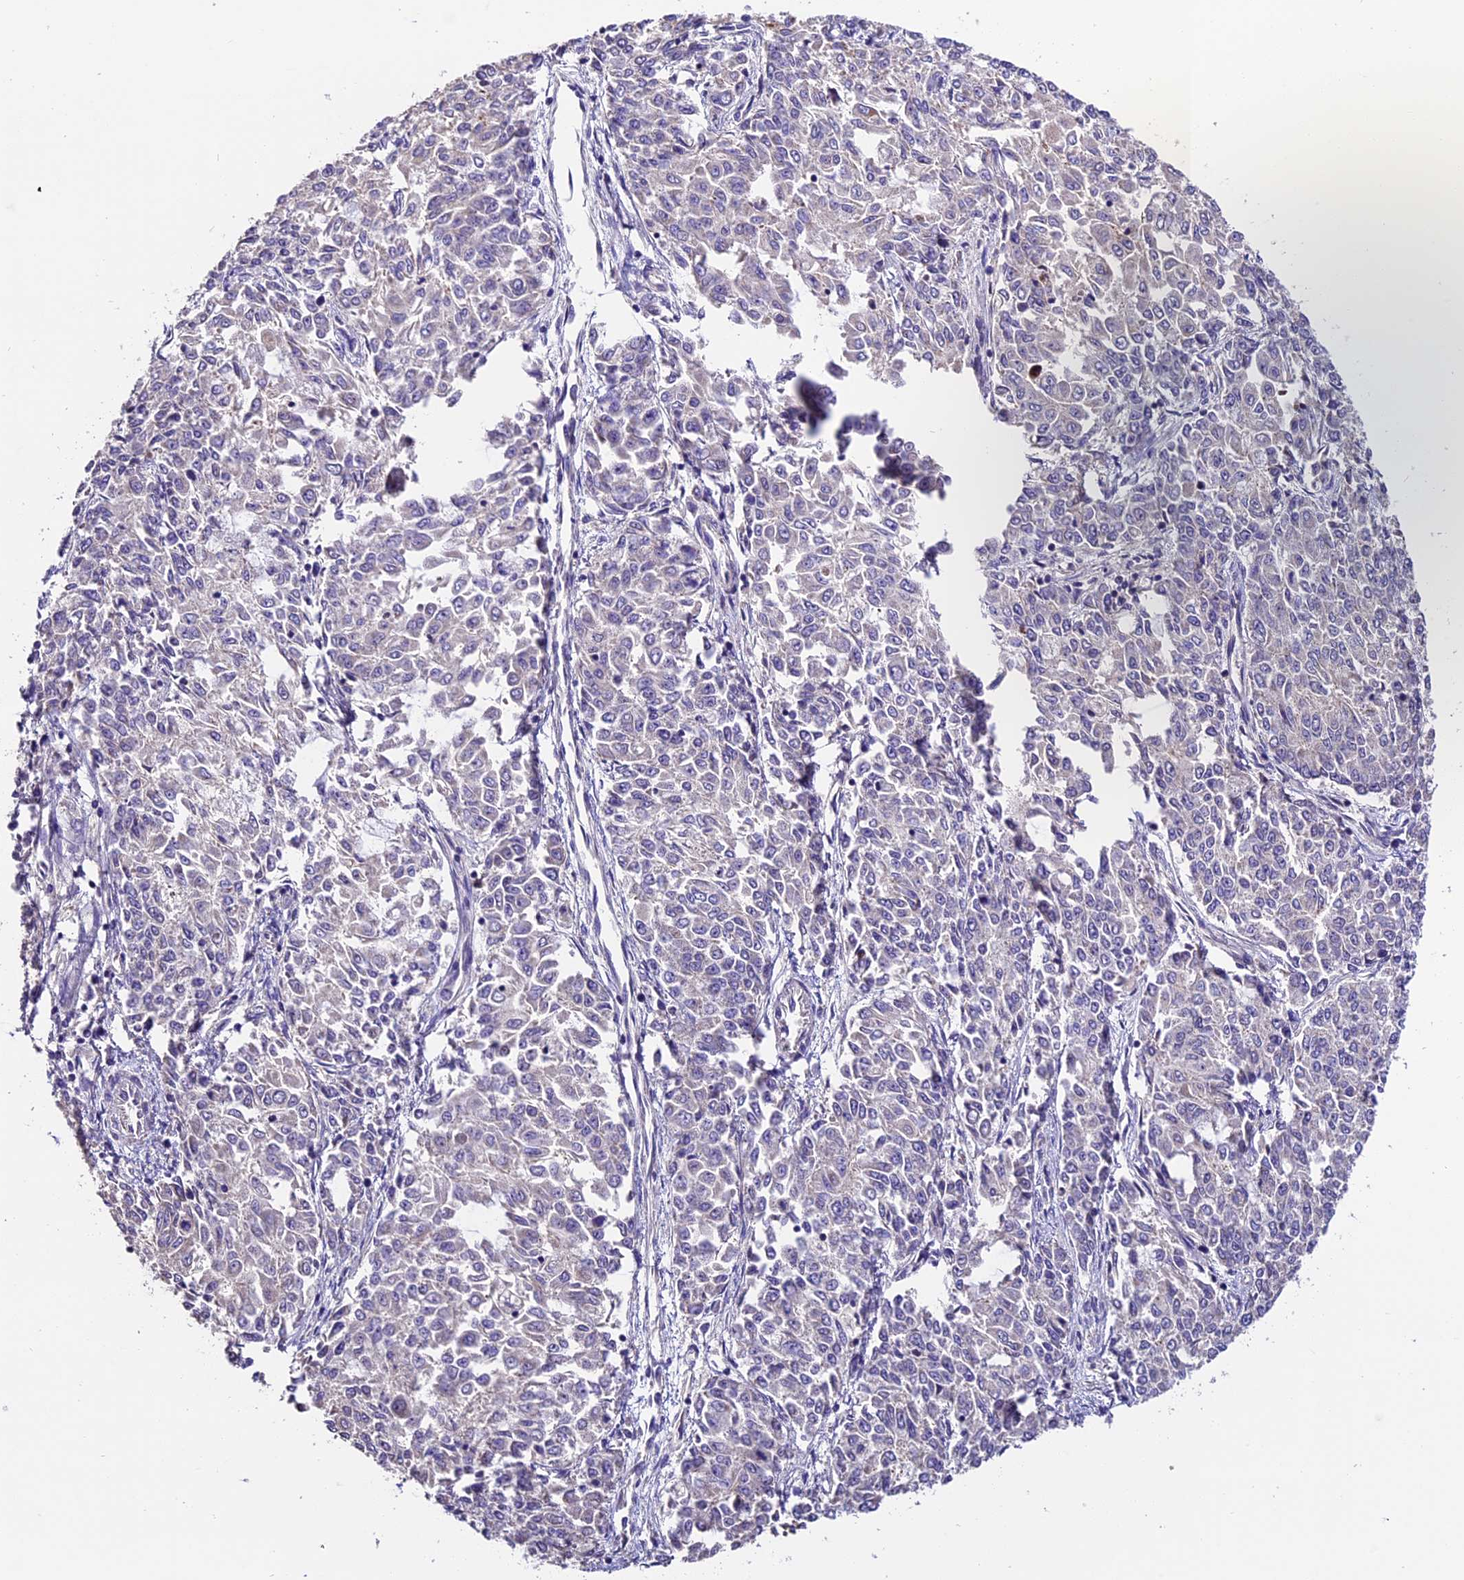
{"staining": {"intensity": "negative", "quantity": "none", "location": "none"}, "tissue": "endometrial cancer", "cell_type": "Tumor cells", "image_type": "cancer", "snomed": [{"axis": "morphology", "description": "Adenocarcinoma, NOS"}, {"axis": "topography", "description": "Endometrium"}], "caption": "Tumor cells are negative for brown protein staining in adenocarcinoma (endometrial).", "gene": "DDX28", "patient": {"sex": "female", "age": 50}}